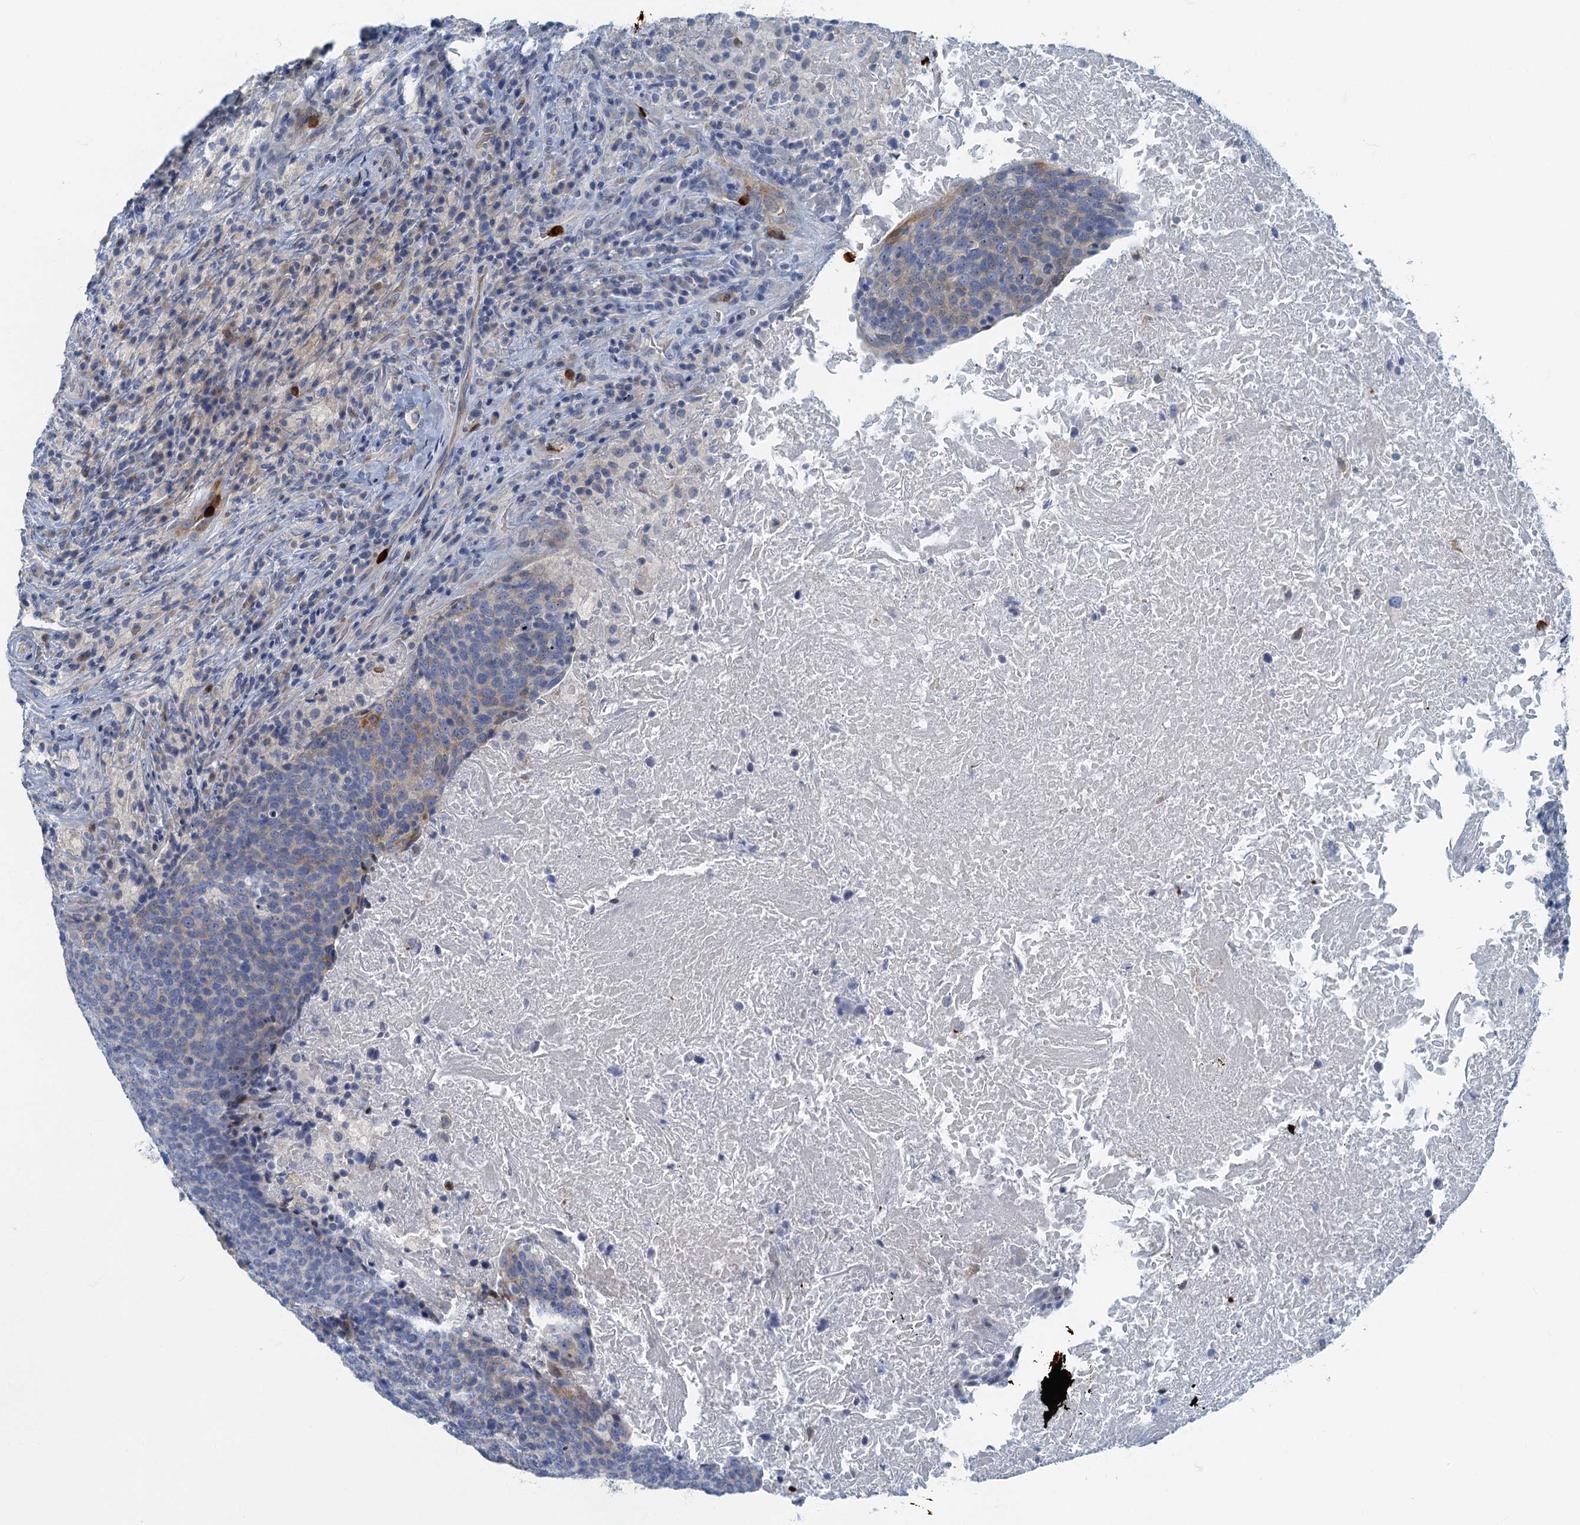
{"staining": {"intensity": "weak", "quantity": "<25%", "location": "cytoplasmic/membranous"}, "tissue": "head and neck cancer", "cell_type": "Tumor cells", "image_type": "cancer", "snomed": [{"axis": "morphology", "description": "Squamous cell carcinoma, NOS"}, {"axis": "morphology", "description": "Squamous cell carcinoma, metastatic, NOS"}, {"axis": "topography", "description": "Lymph node"}, {"axis": "topography", "description": "Head-Neck"}], "caption": "Head and neck metastatic squamous cell carcinoma was stained to show a protein in brown. There is no significant staining in tumor cells.", "gene": "ANKDD1A", "patient": {"sex": "male", "age": 62}}